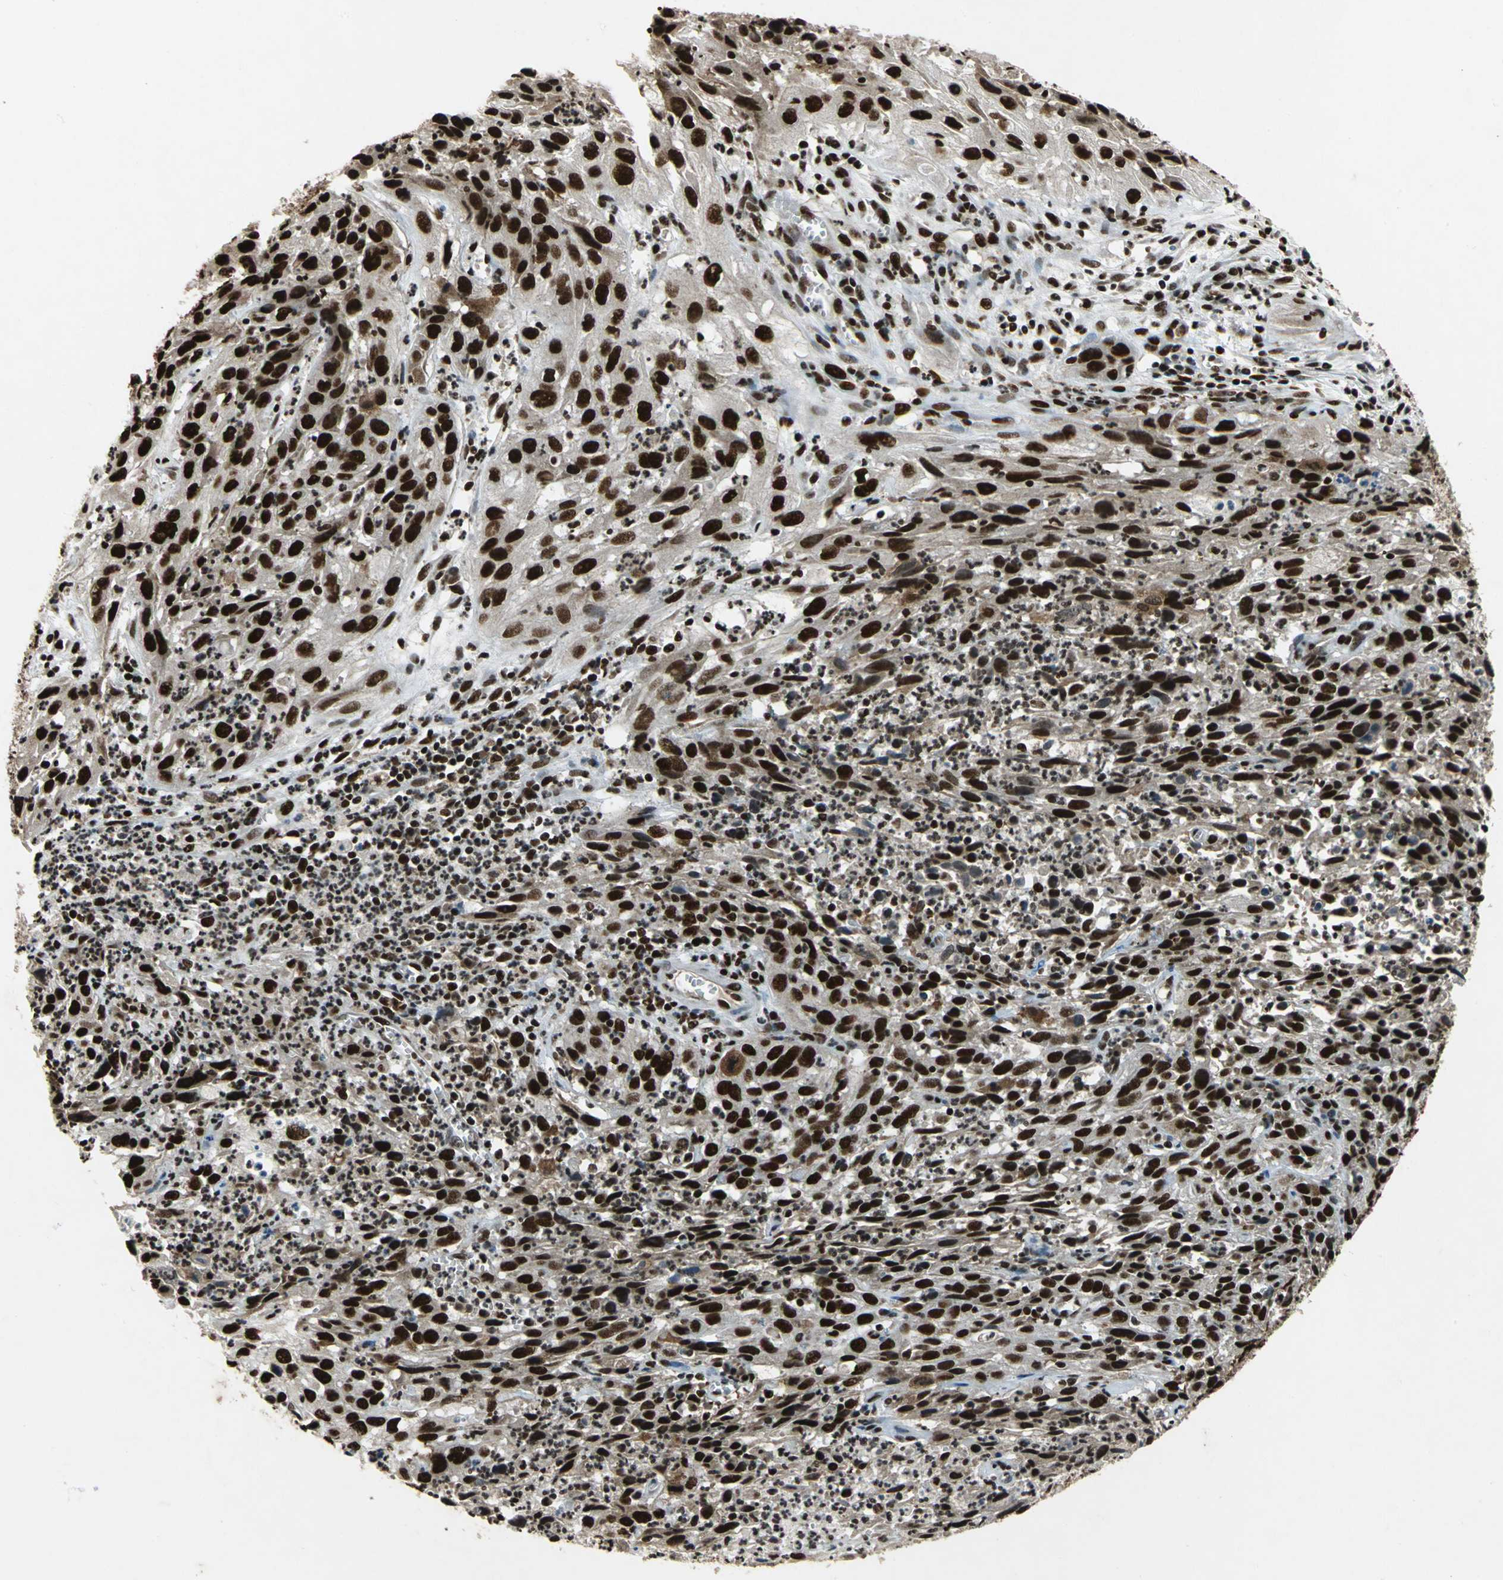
{"staining": {"intensity": "strong", "quantity": ">75%", "location": "nuclear"}, "tissue": "cervical cancer", "cell_type": "Tumor cells", "image_type": "cancer", "snomed": [{"axis": "morphology", "description": "Squamous cell carcinoma, NOS"}, {"axis": "topography", "description": "Cervix"}], "caption": "Immunohistochemical staining of cervical cancer (squamous cell carcinoma) demonstrates high levels of strong nuclear protein staining in about >75% of tumor cells.", "gene": "MTA2", "patient": {"sex": "female", "age": 32}}